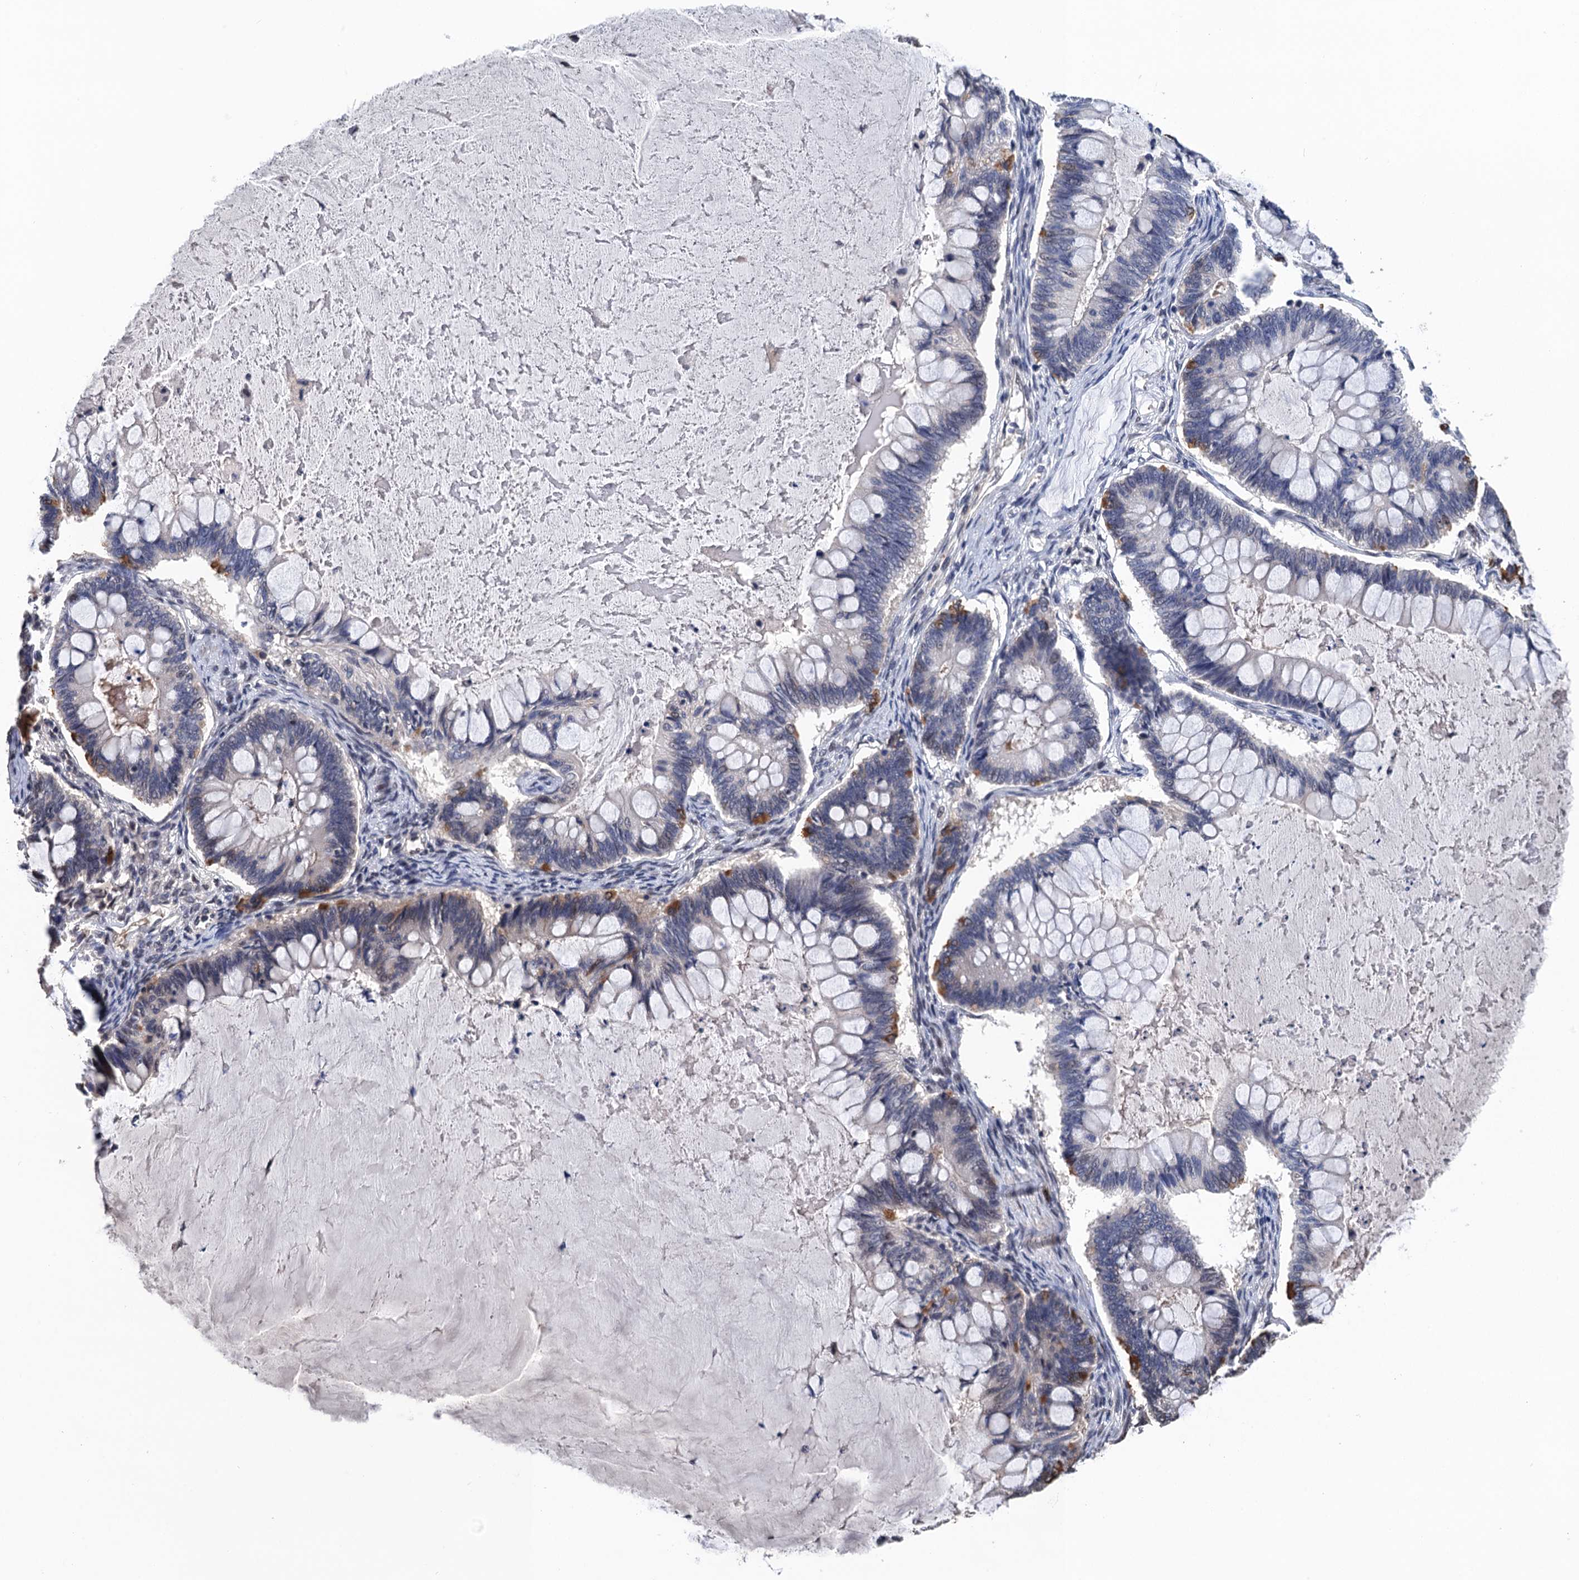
{"staining": {"intensity": "negative", "quantity": "none", "location": "none"}, "tissue": "ovarian cancer", "cell_type": "Tumor cells", "image_type": "cancer", "snomed": [{"axis": "morphology", "description": "Cystadenocarcinoma, mucinous, NOS"}, {"axis": "topography", "description": "Ovary"}], "caption": "Human mucinous cystadenocarcinoma (ovarian) stained for a protein using immunohistochemistry (IHC) demonstrates no positivity in tumor cells.", "gene": "ART5", "patient": {"sex": "female", "age": 61}}